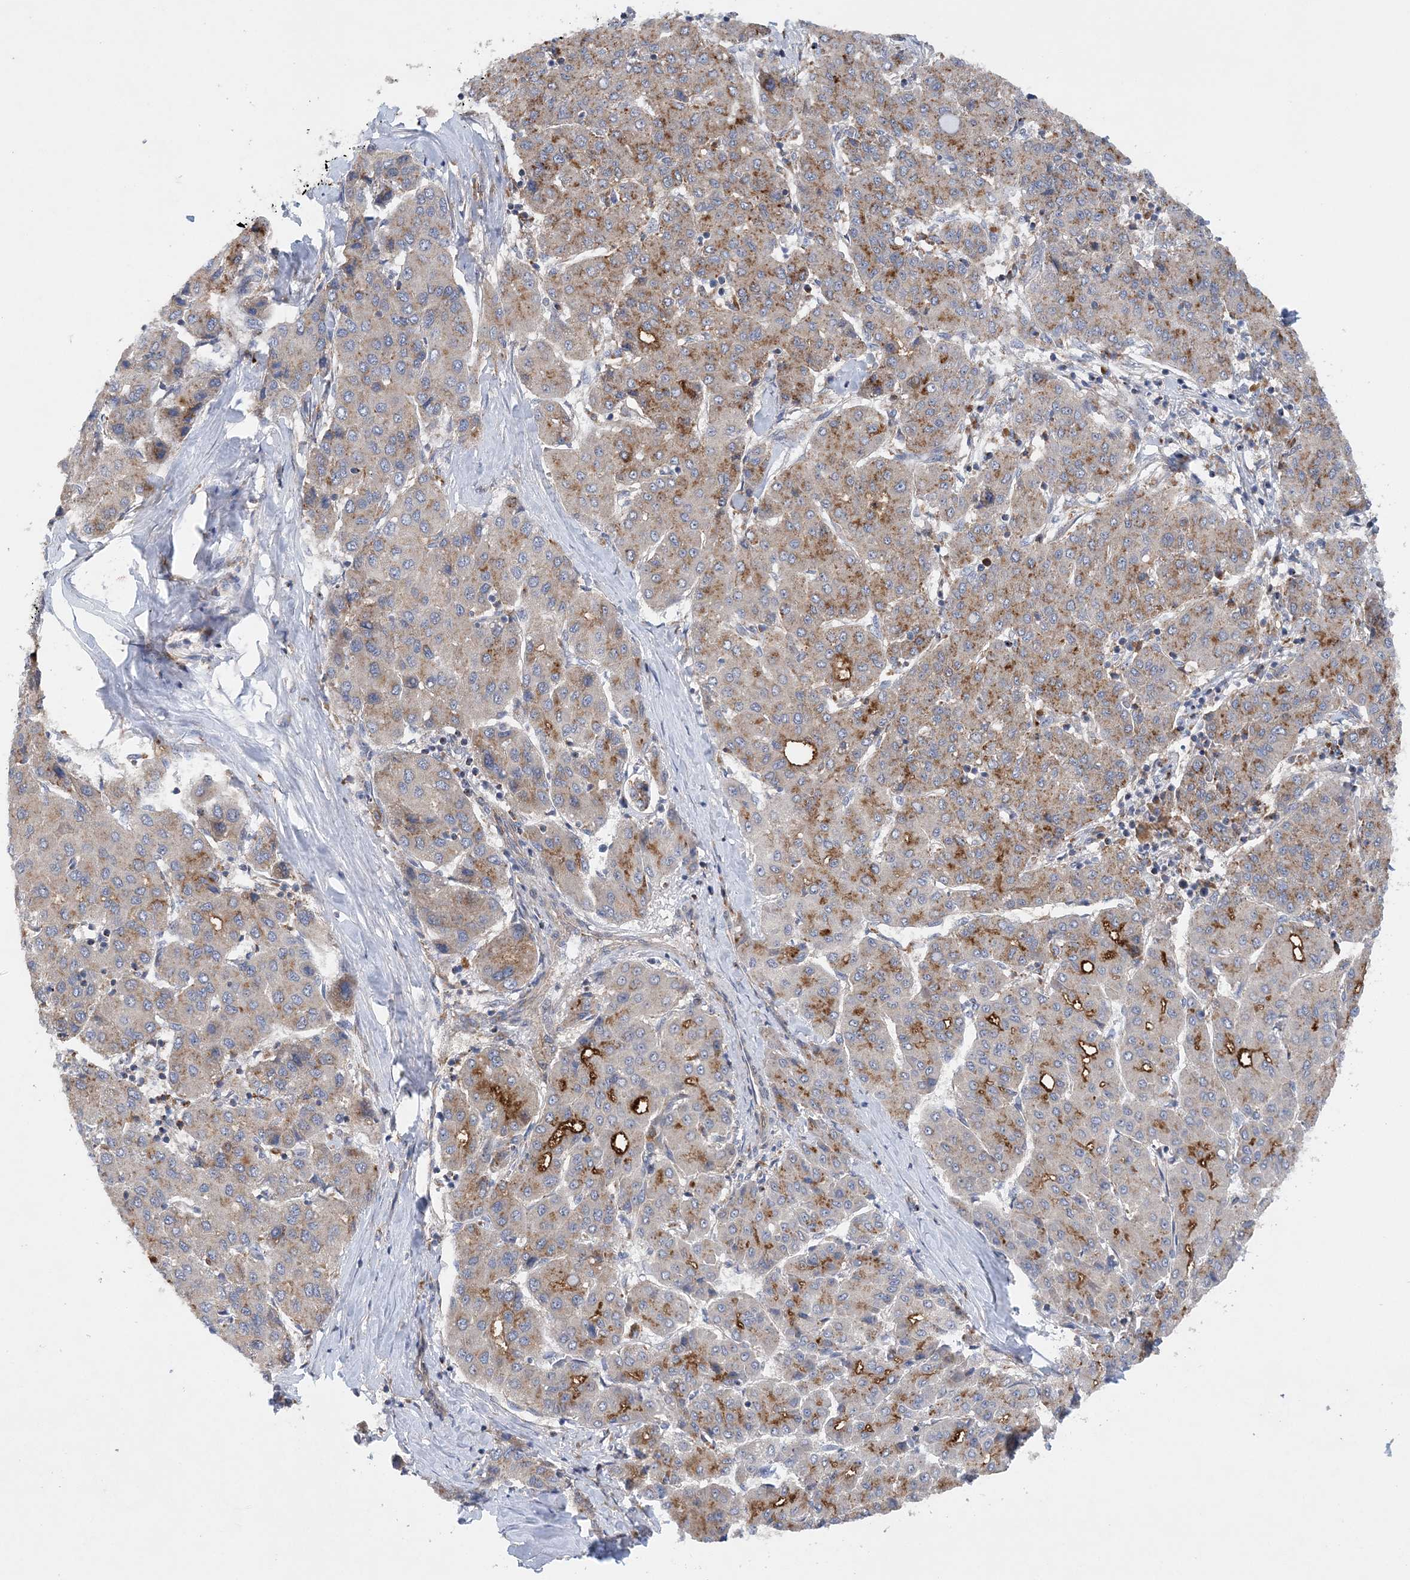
{"staining": {"intensity": "moderate", "quantity": "<25%", "location": "cytoplasmic/membranous"}, "tissue": "liver cancer", "cell_type": "Tumor cells", "image_type": "cancer", "snomed": [{"axis": "morphology", "description": "Carcinoma, Hepatocellular, NOS"}, {"axis": "topography", "description": "Liver"}], "caption": "Immunohistochemistry of human liver cancer demonstrates low levels of moderate cytoplasmic/membranous expression in approximately <25% of tumor cells.", "gene": "PTTG1IP", "patient": {"sex": "male", "age": 65}}